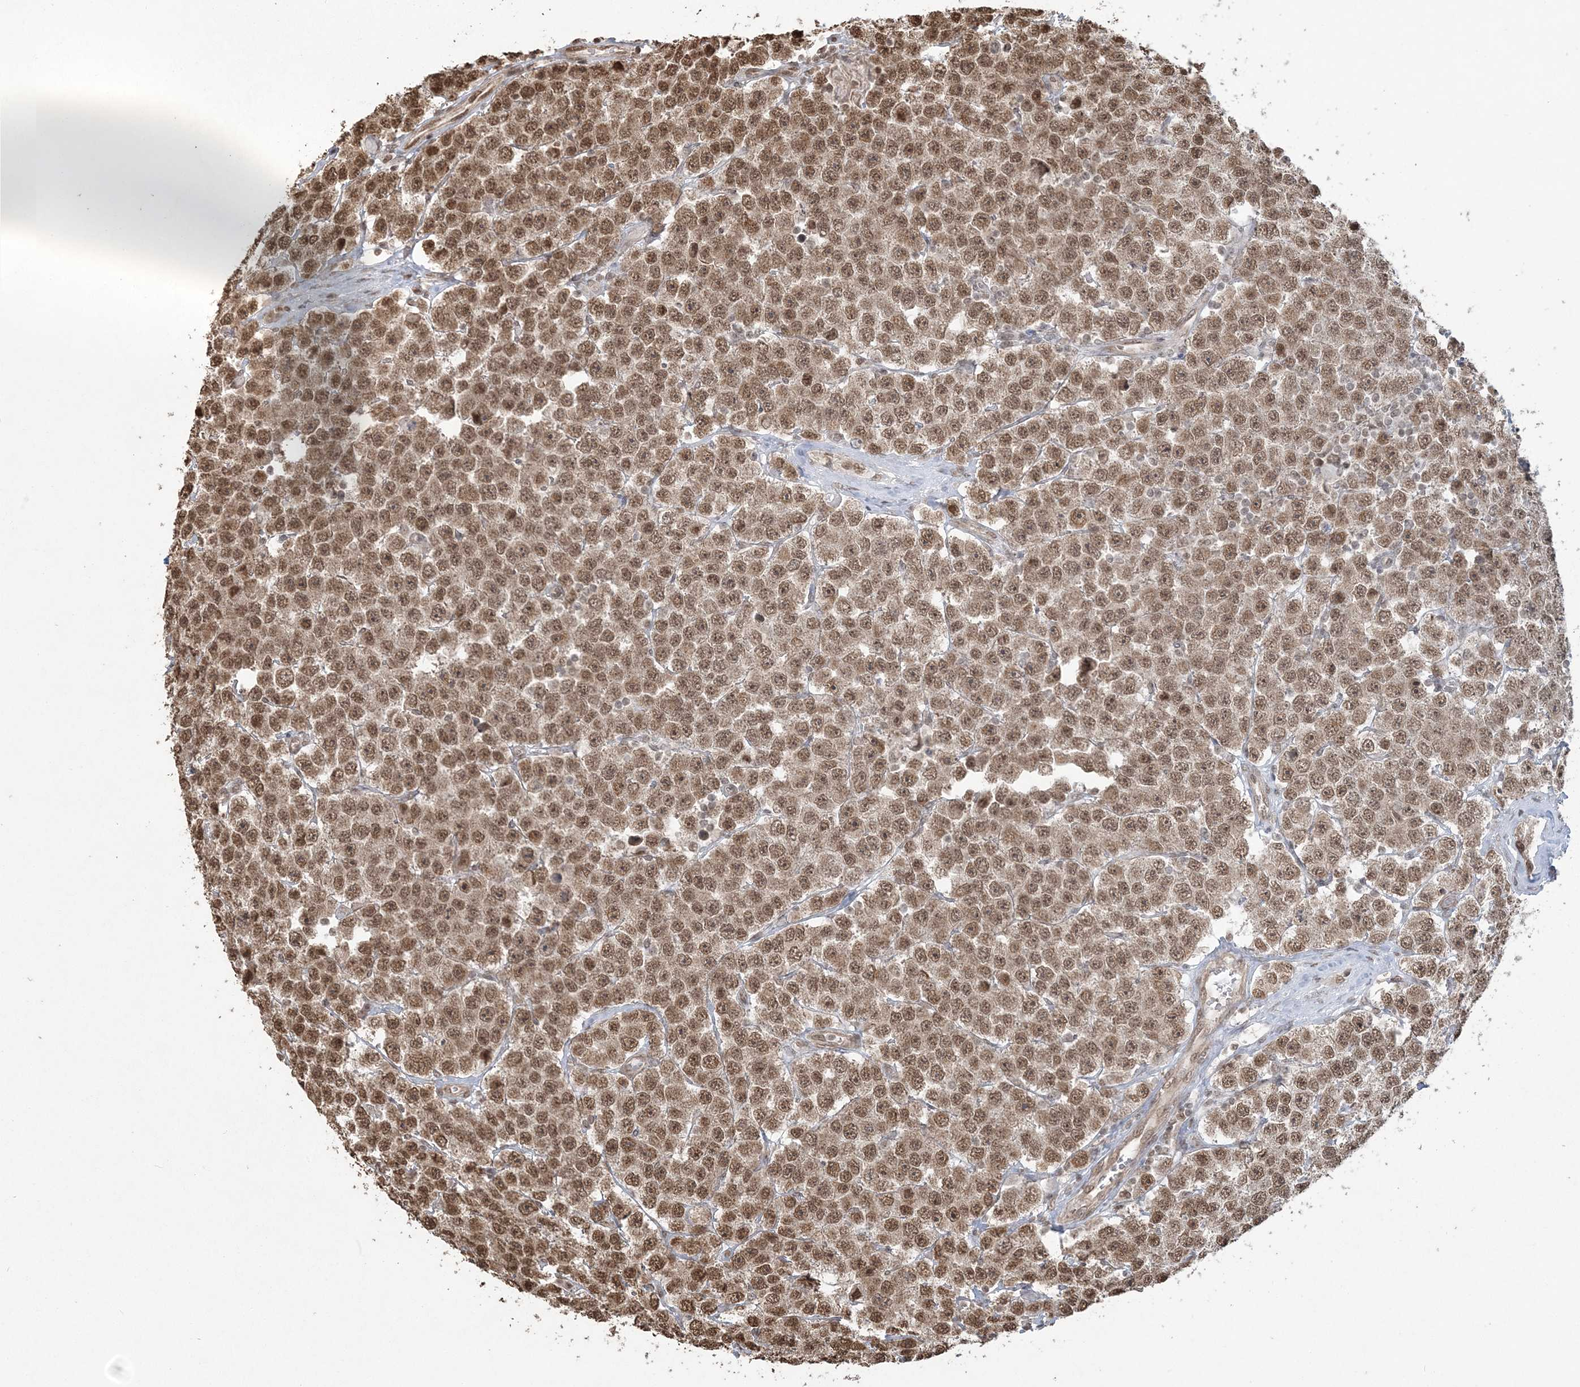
{"staining": {"intensity": "strong", "quantity": ">75%", "location": "nuclear"}, "tissue": "testis cancer", "cell_type": "Tumor cells", "image_type": "cancer", "snomed": [{"axis": "morphology", "description": "Seminoma, NOS"}, {"axis": "topography", "description": "Testis"}], "caption": "Testis cancer (seminoma) stained with IHC exhibits strong nuclear expression in approximately >75% of tumor cells. Immunohistochemistry stains the protein of interest in brown and the nuclei are stained blue.", "gene": "ZNF839", "patient": {"sex": "male", "age": 28}}